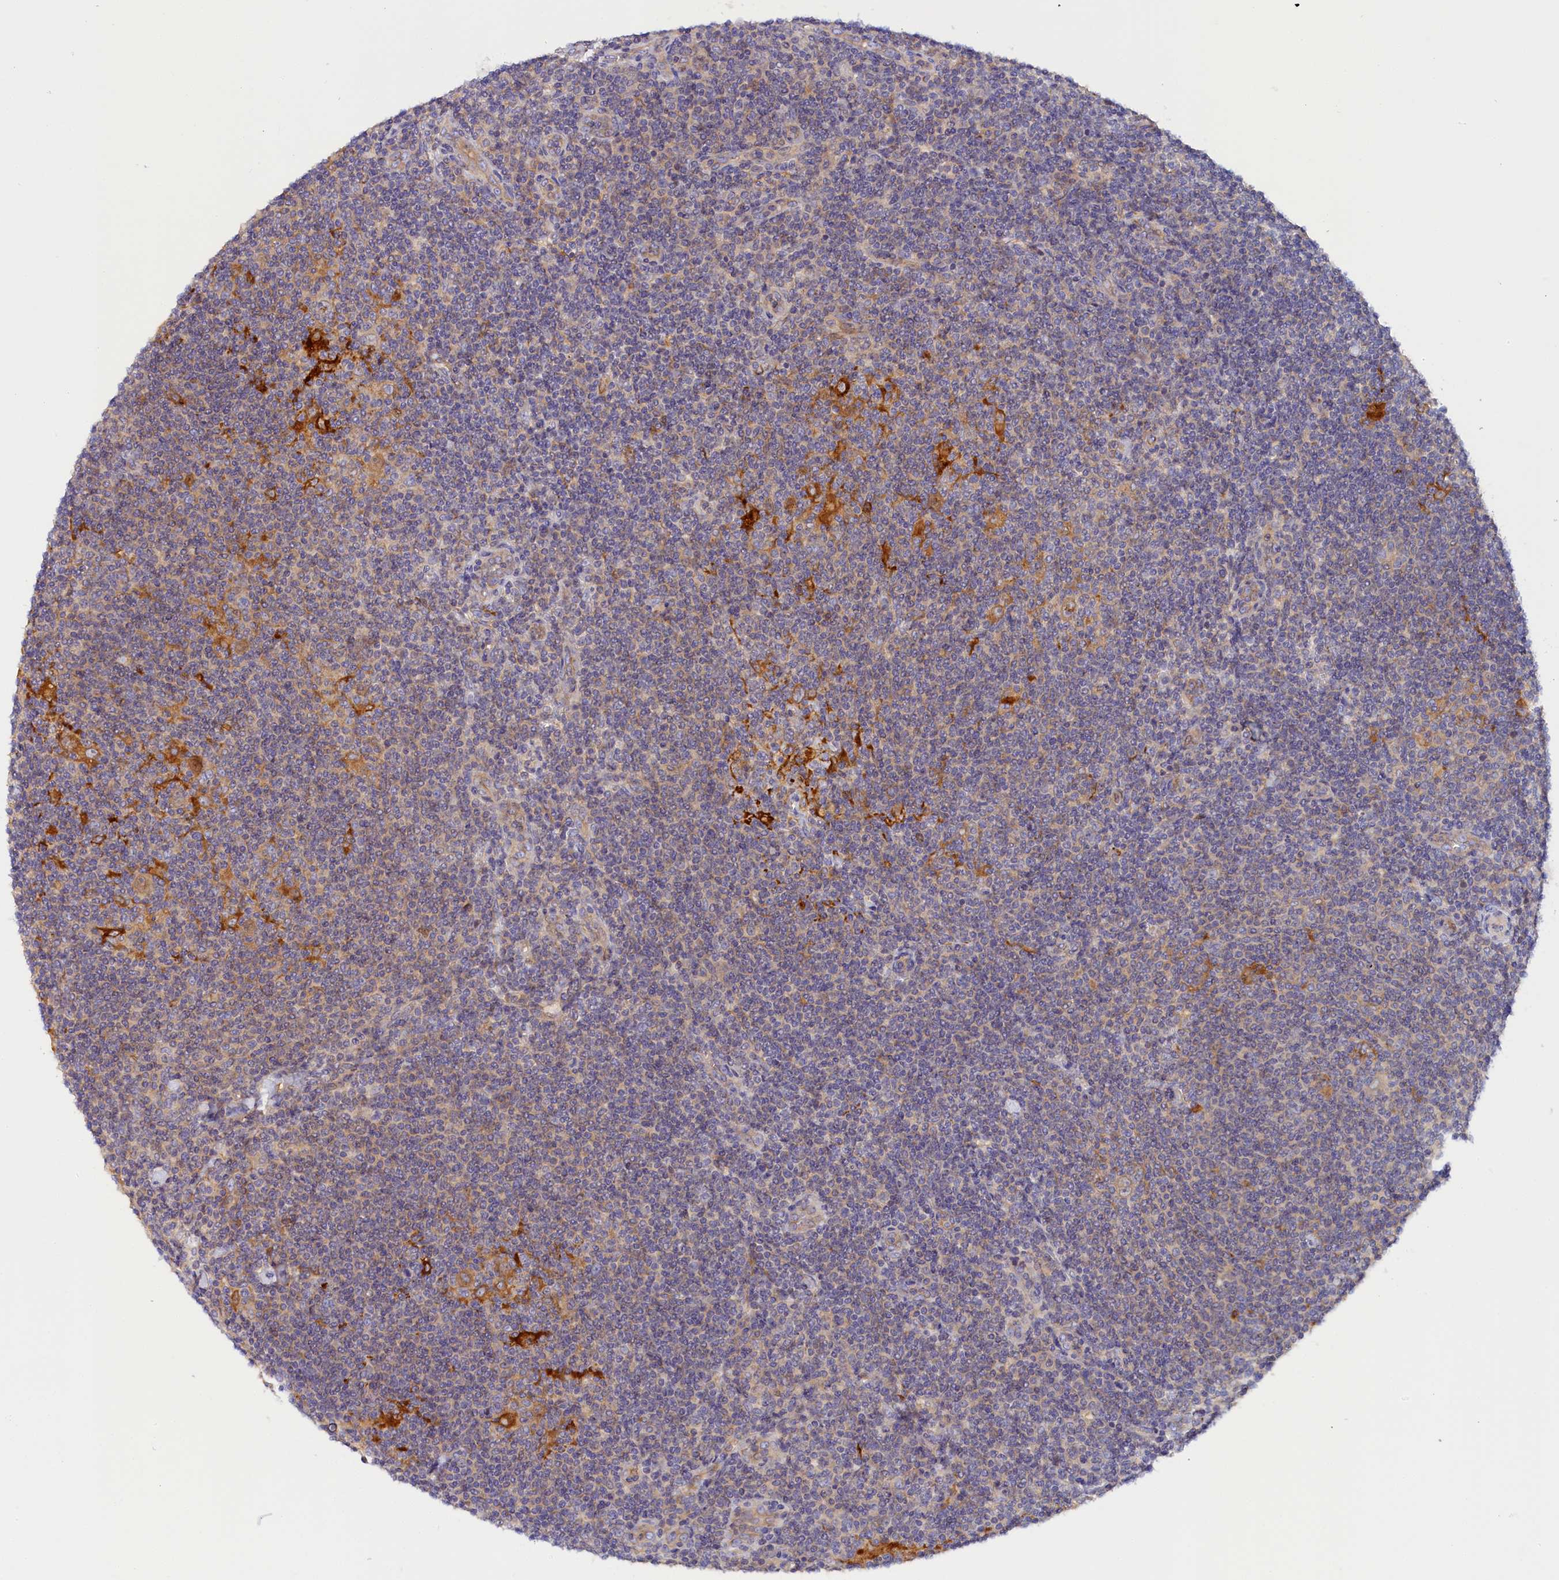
{"staining": {"intensity": "negative", "quantity": "none", "location": "none"}, "tissue": "lymphoma", "cell_type": "Tumor cells", "image_type": "cancer", "snomed": [{"axis": "morphology", "description": "Hodgkin's disease, NOS"}, {"axis": "topography", "description": "Lymph node"}], "caption": "Immunohistochemistry of lymphoma reveals no staining in tumor cells. The staining is performed using DAB brown chromogen with nuclei counter-stained in using hematoxylin.", "gene": "KATNB1", "patient": {"sex": "female", "age": 57}}